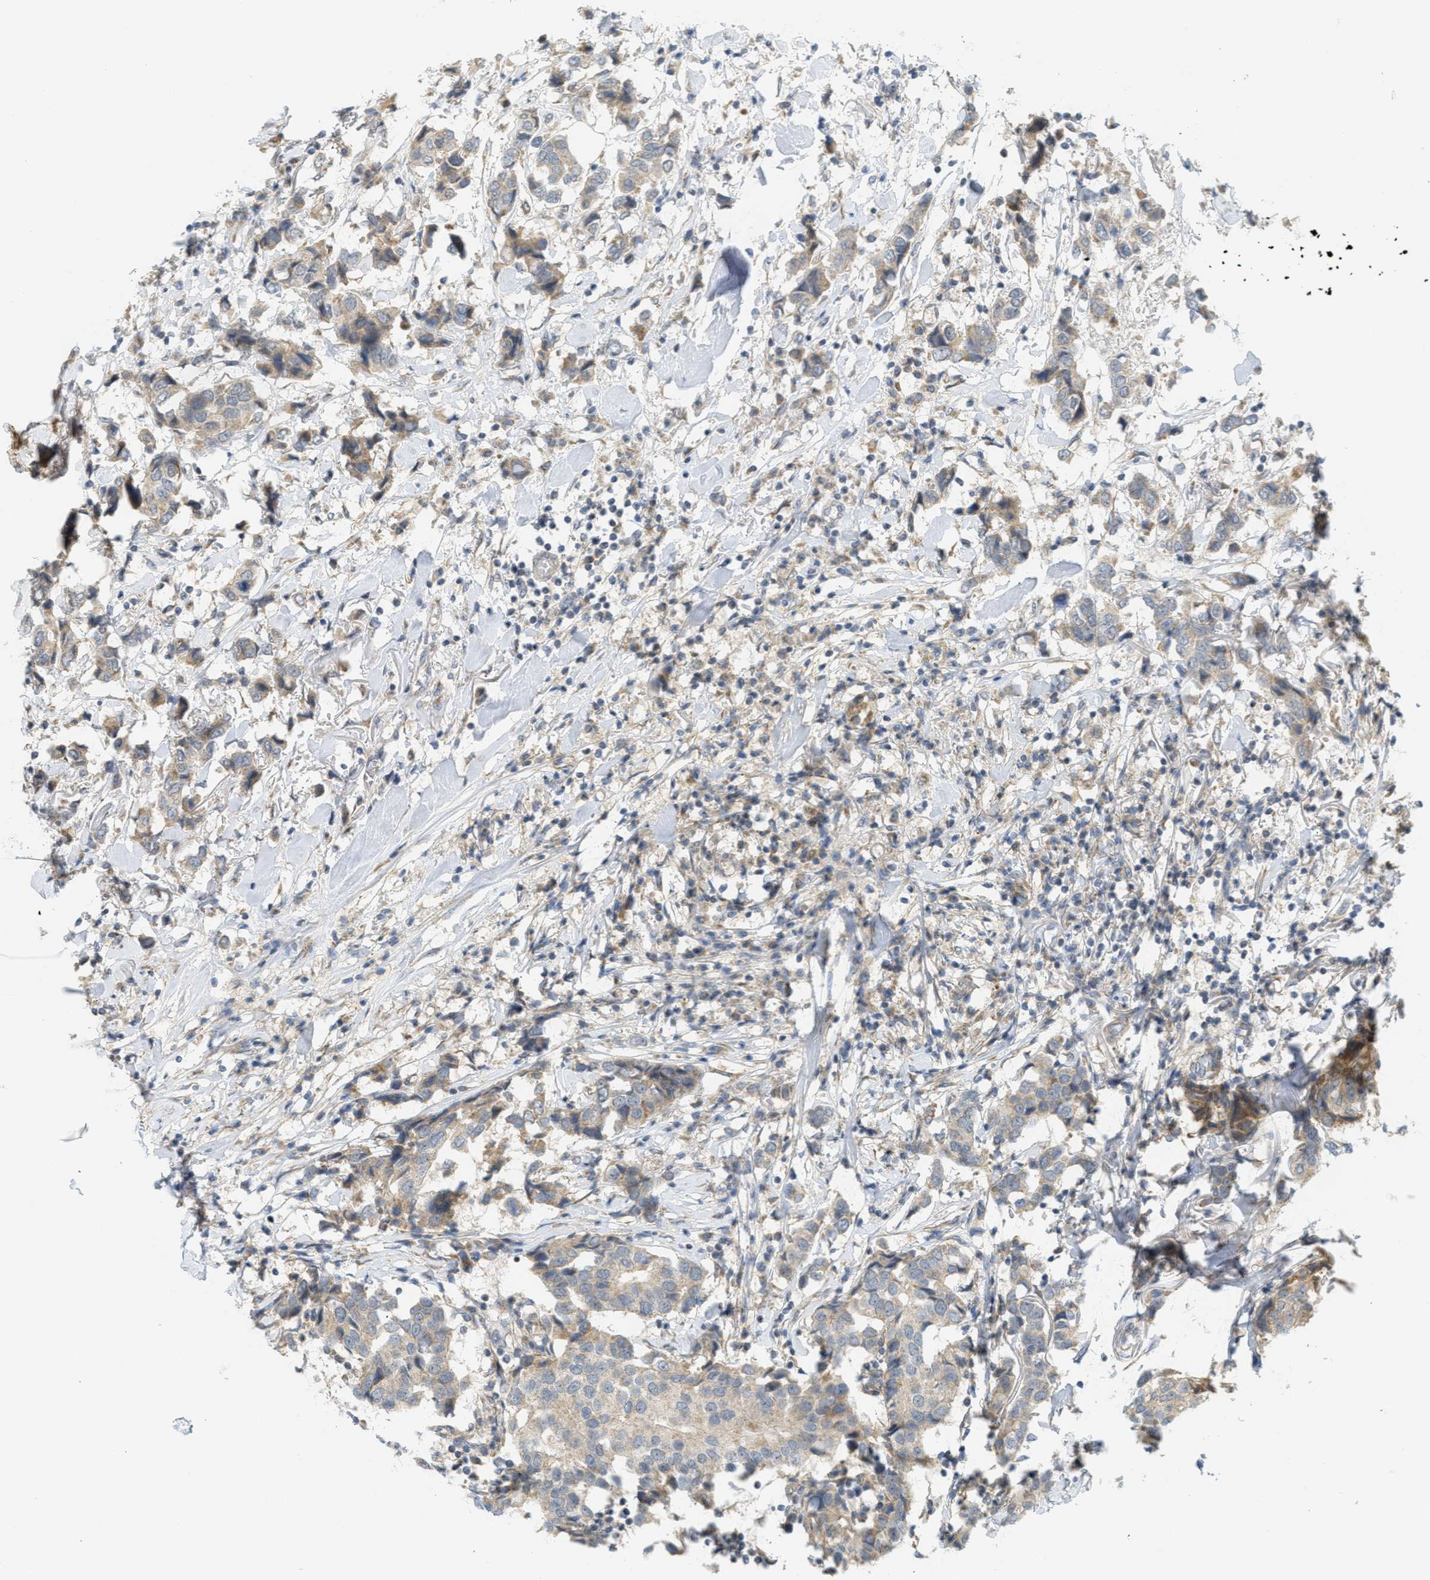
{"staining": {"intensity": "weak", "quantity": ">75%", "location": "cytoplasmic/membranous"}, "tissue": "breast cancer", "cell_type": "Tumor cells", "image_type": "cancer", "snomed": [{"axis": "morphology", "description": "Duct carcinoma"}, {"axis": "topography", "description": "Breast"}], "caption": "Protein expression analysis of breast cancer (infiltrating ductal carcinoma) displays weak cytoplasmic/membranous expression in about >75% of tumor cells.", "gene": "PROC", "patient": {"sex": "female", "age": 80}}